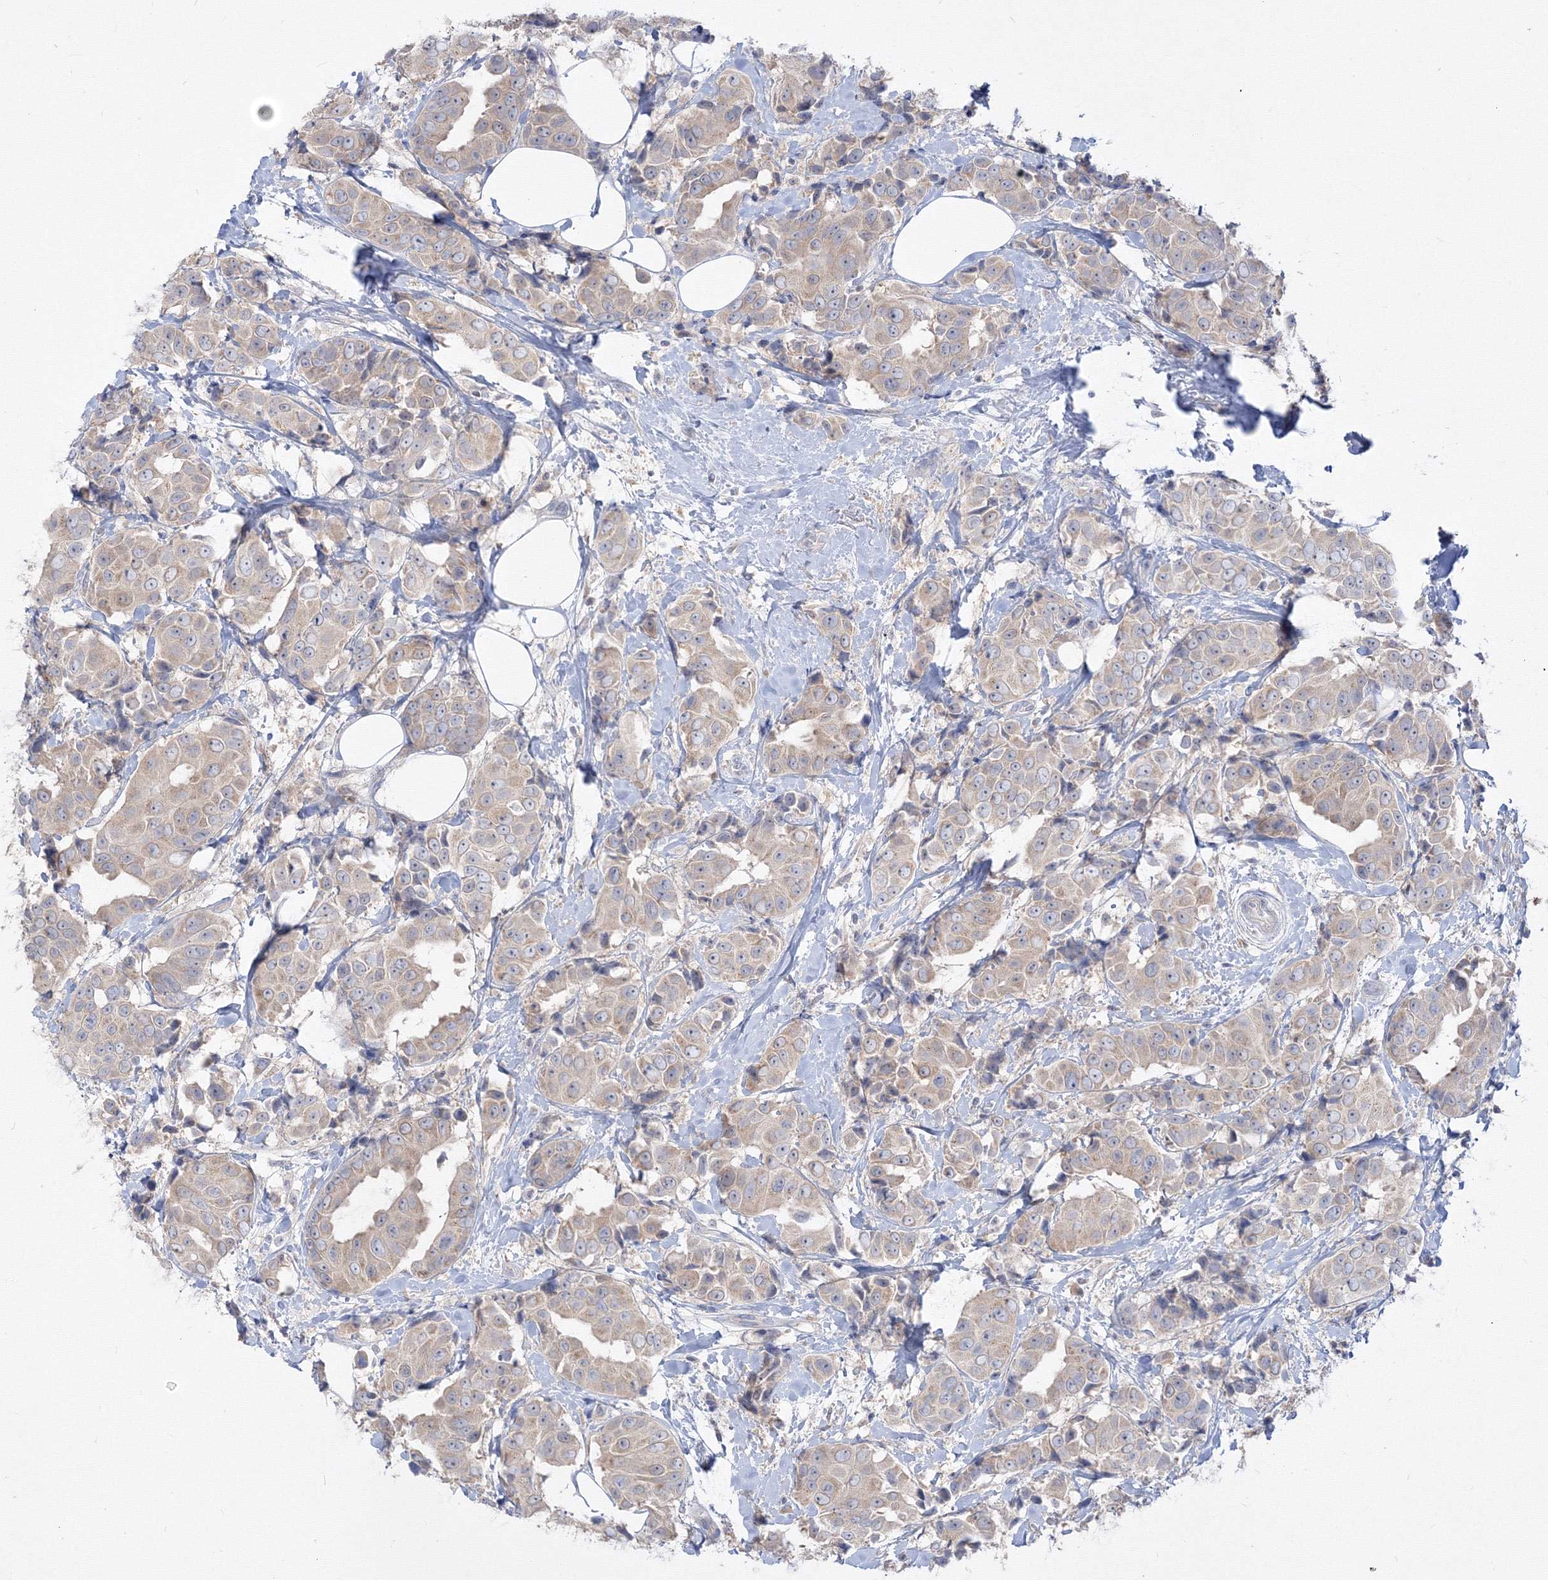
{"staining": {"intensity": "weak", "quantity": ">75%", "location": "cytoplasmic/membranous"}, "tissue": "breast cancer", "cell_type": "Tumor cells", "image_type": "cancer", "snomed": [{"axis": "morphology", "description": "Normal tissue, NOS"}, {"axis": "morphology", "description": "Duct carcinoma"}, {"axis": "topography", "description": "Breast"}], "caption": "Immunohistochemical staining of human breast infiltrating ductal carcinoma exhibits low levels of weak cytoplasmic/membranous protein expression in approximately >75% of tumor cells. (DAB = brown stain, brightfield microscopy at high magnification).", "gene": "FBXL8", "patient": {"sex": "female", "age": 39}}